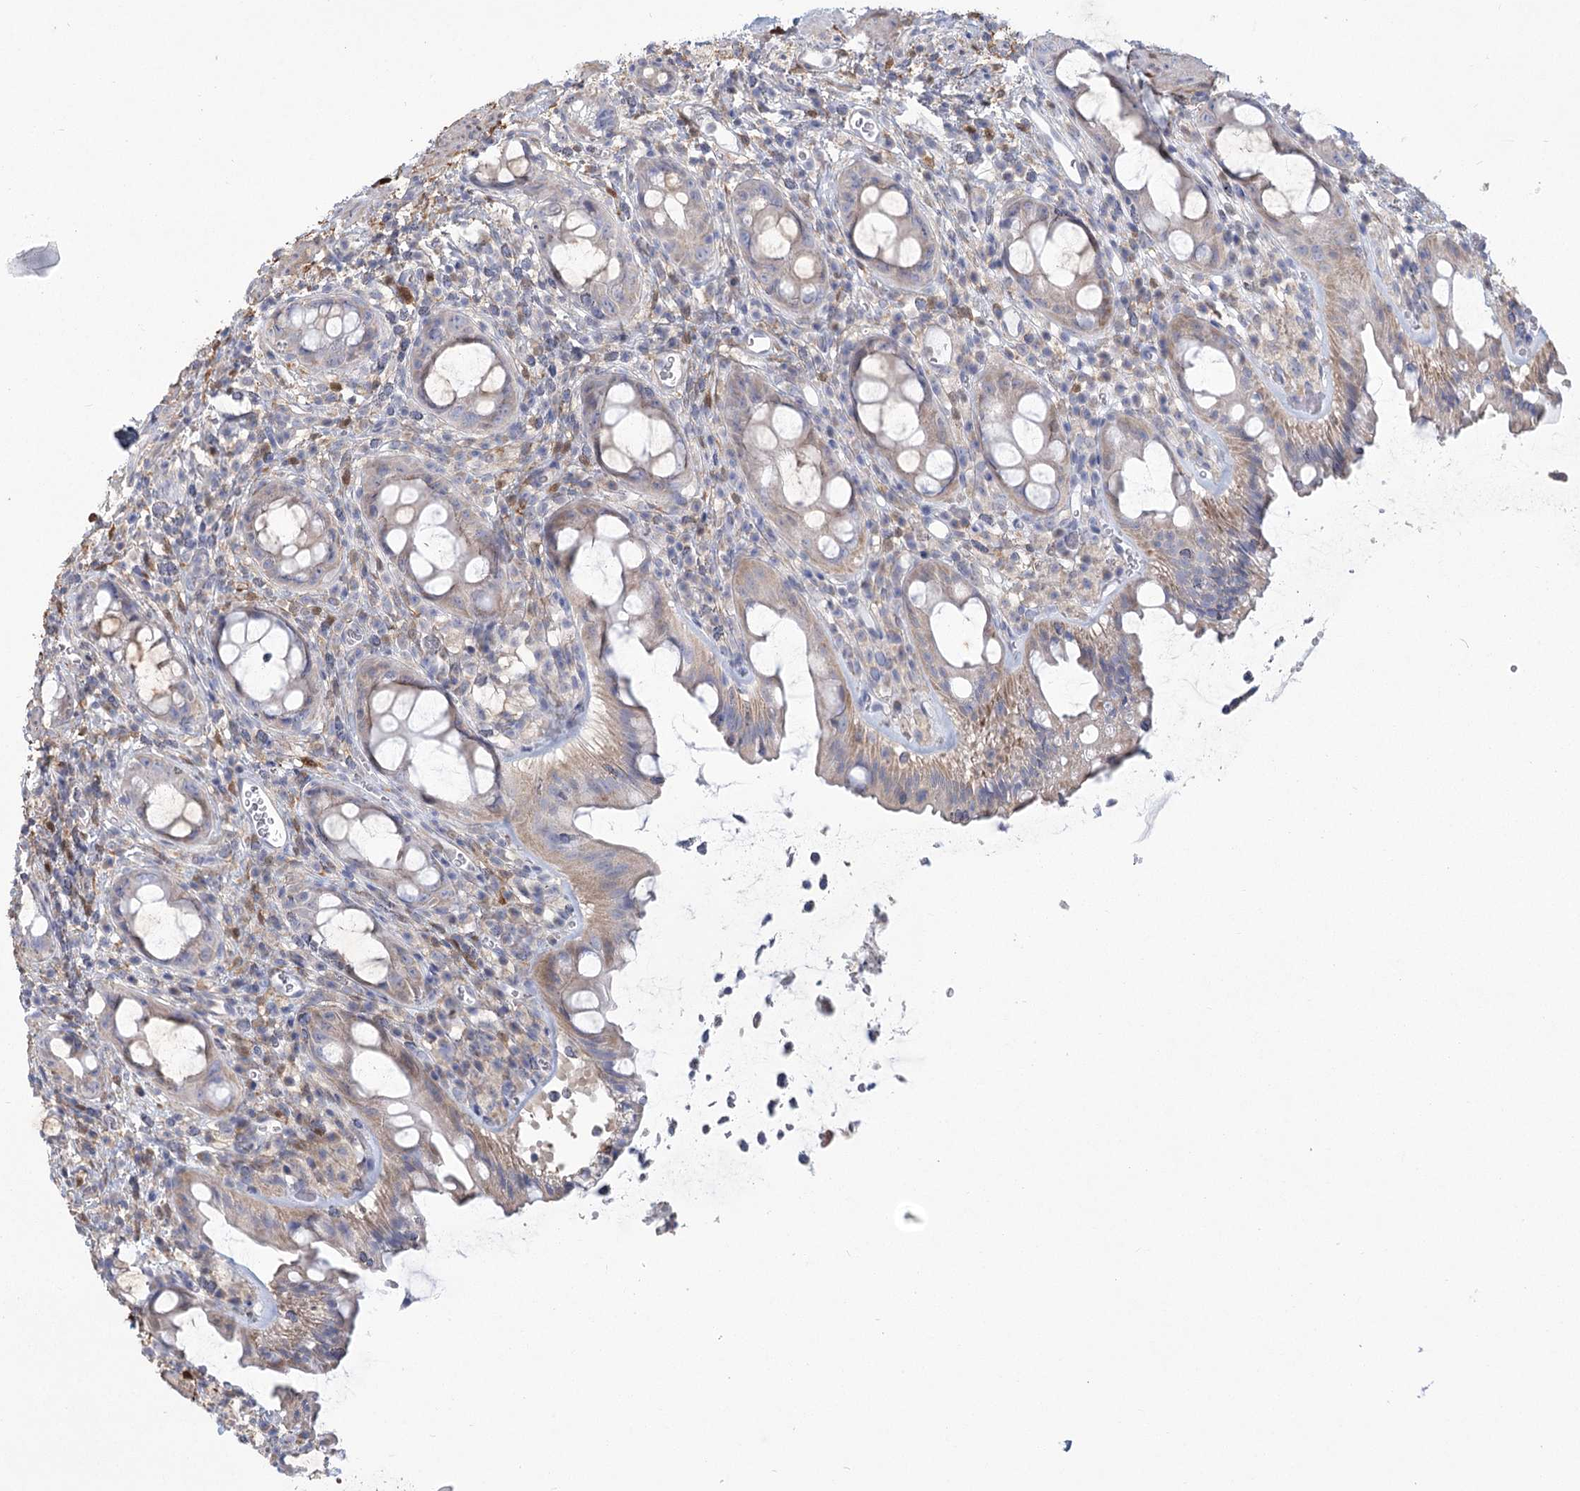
{"staining": {"intensity": "weak", "quantity": "<25%", "location": "cytoplasmic/membranous"}, "tissue": "rectum", "cell_type": "Glandular cells", "image_type": "normal", "snomed": [{"axis": "morphology", "description": "Normal tissue, NOS"}, {"axis": "topography", "description": "Rectum"}], "caption": "Rectum was stained to show a protein in brown. There is no significant staining in glandular cells. The staining is performed using DAB (3,3'-diaminobenzidine) brown chromogen with nuclei counter-stained in using hematoxylin.", "gene": "CNTLN", "patient": {"sex": "female", "age": 57}}